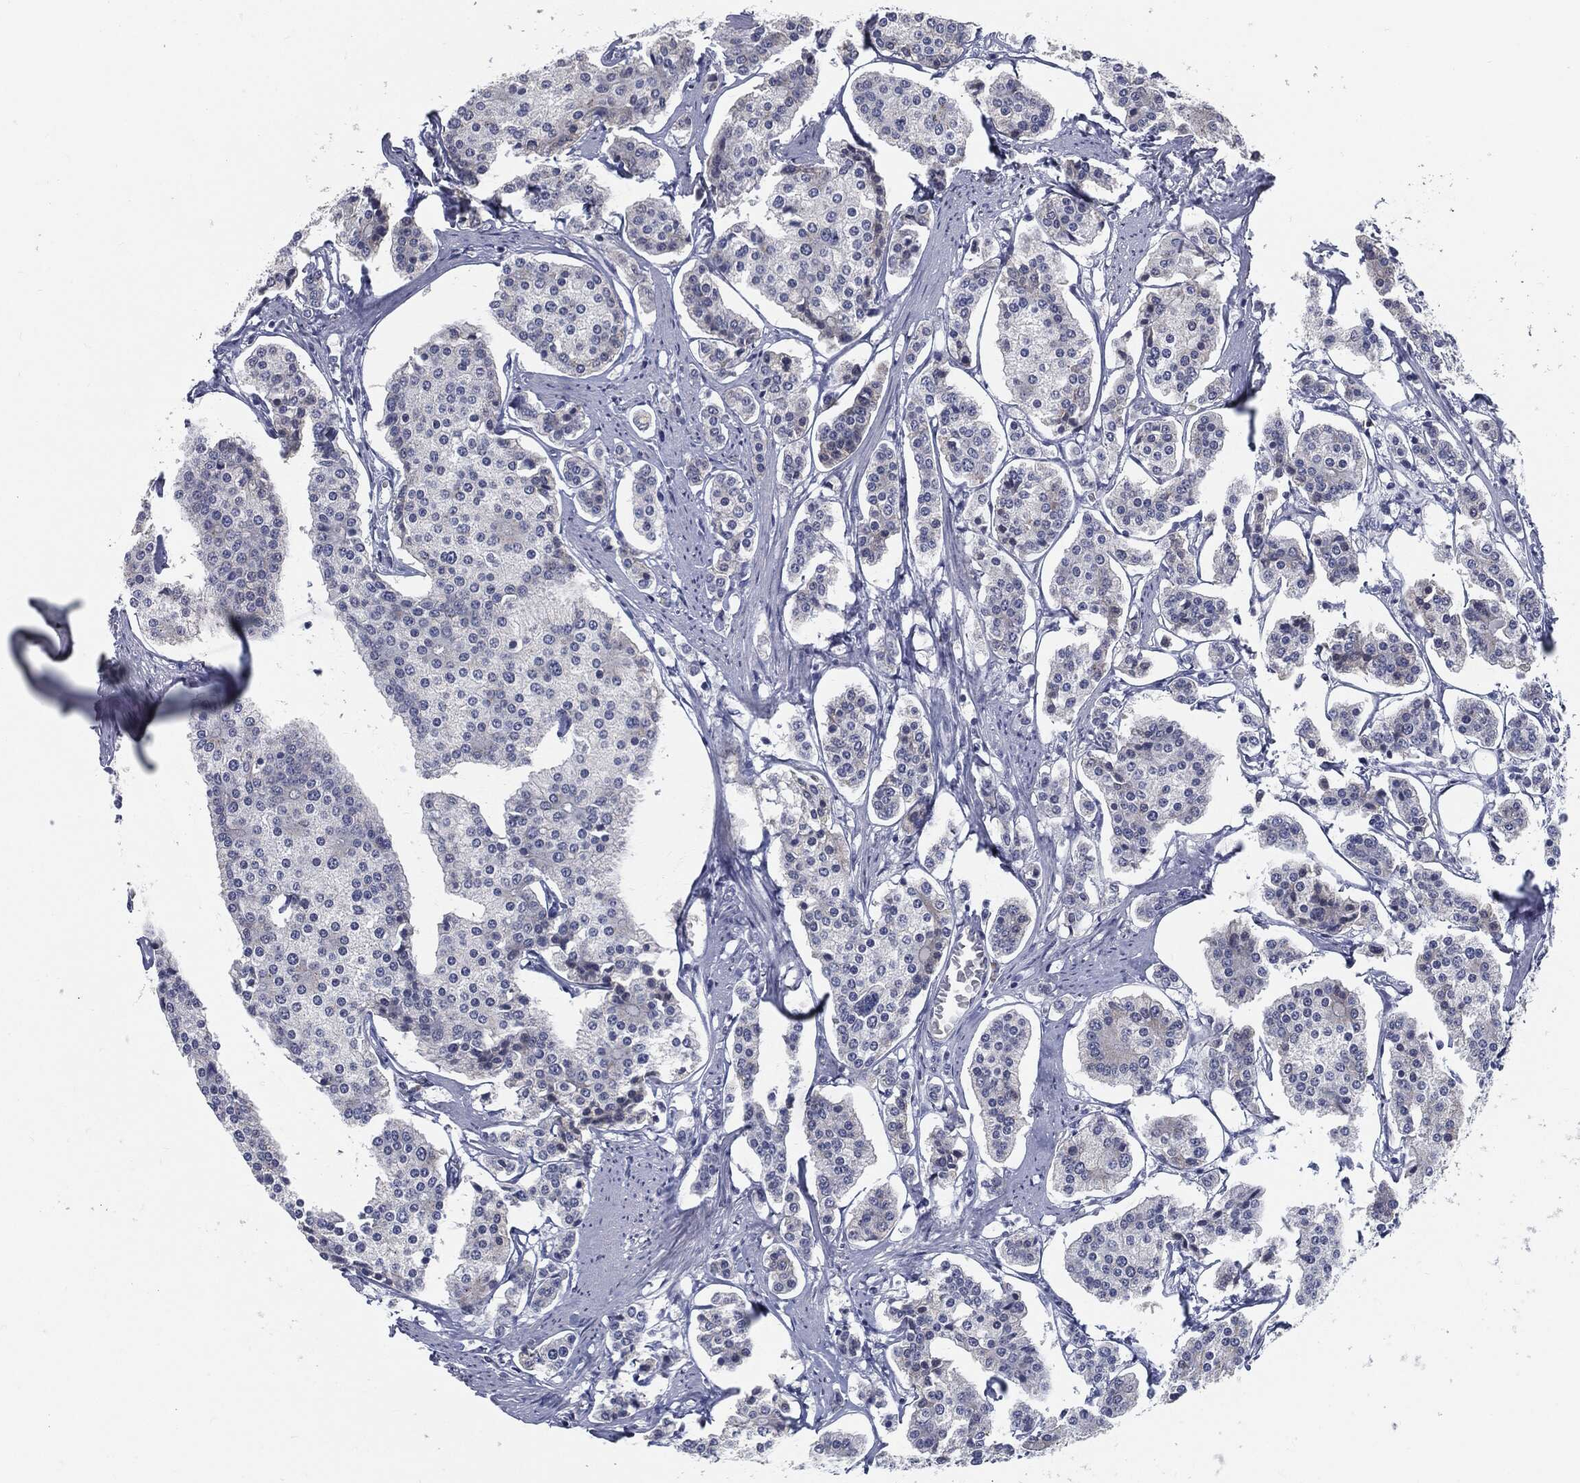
{"staining": {"intensity": "negative", "quantity": "none", "location": "none"}, "tissue": "carcinoid", "cell_type": "Tumor cells", "image_type": "cancer", "snomed": [{"axis": "morphology", "description": "Carcinoid, malignant, NOS"}, {"axis": "topography", "description": "Small intestine"}], "caption": "A histopathology image of human malignant carcinoid is negative for staining in tumor cells.", "gene": "MST1", "patient": {"sex": "female", "age": 65}}